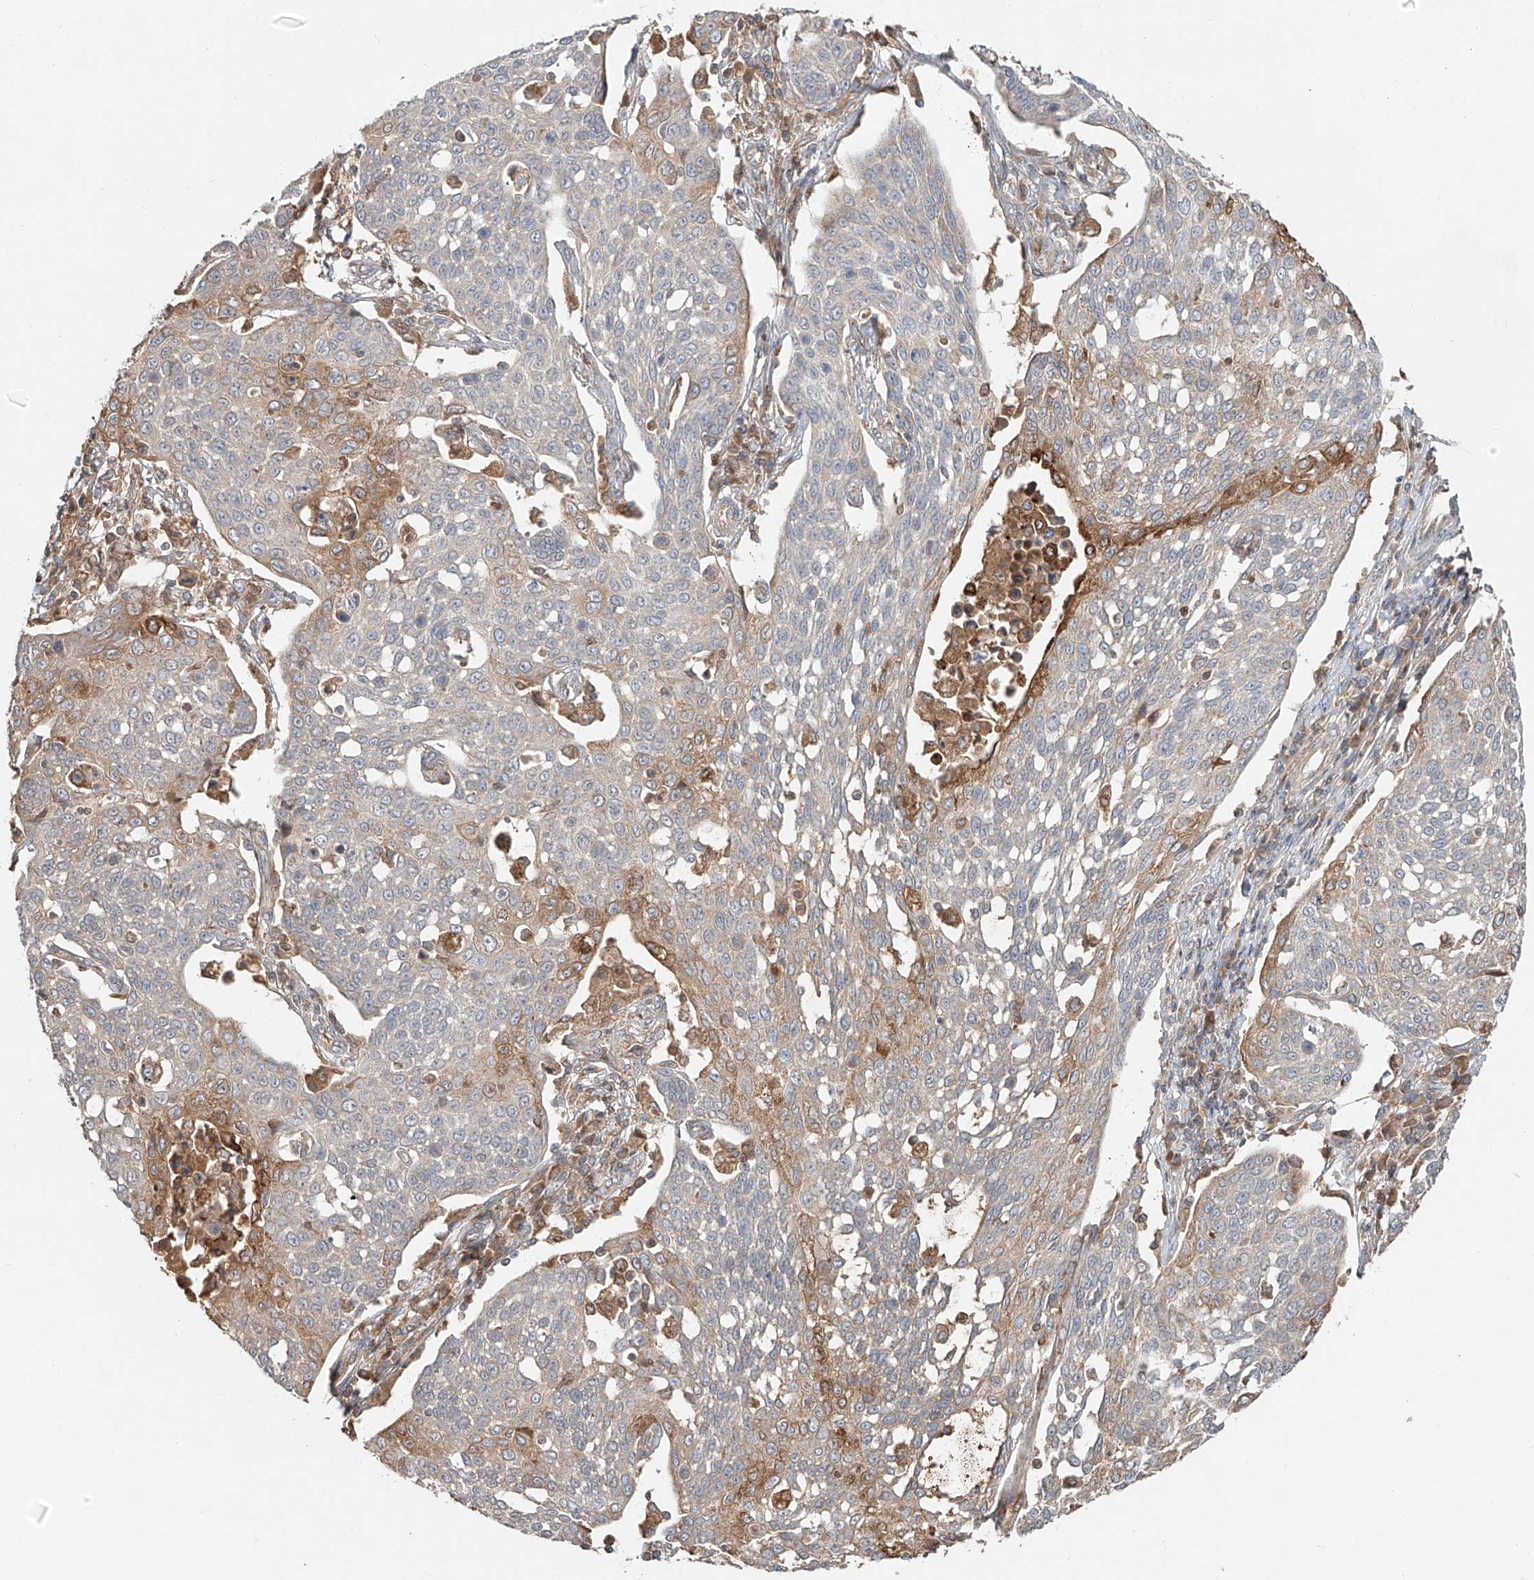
{"staining": {"intensity": "moderate", "quantity": "<25%", "location": "cytoplasmic/membranous"}, "tissue": "cervical cancer", "cell_type": "Tumor cells", "image_type": "cancer", "snomed": [{"axis": "morphology", "description": "Squamous cell carcinoma, NOS"}, {"axis": "topography", "description": "Cervix"}], "caption": "A brown stain highlights moderate cytoplasmic/membranous staining of a protein in cervical squamous cell carcinoma tumor cells.", "gene": "ERO1A", "patient": {"sex": "female", "age": 34}}